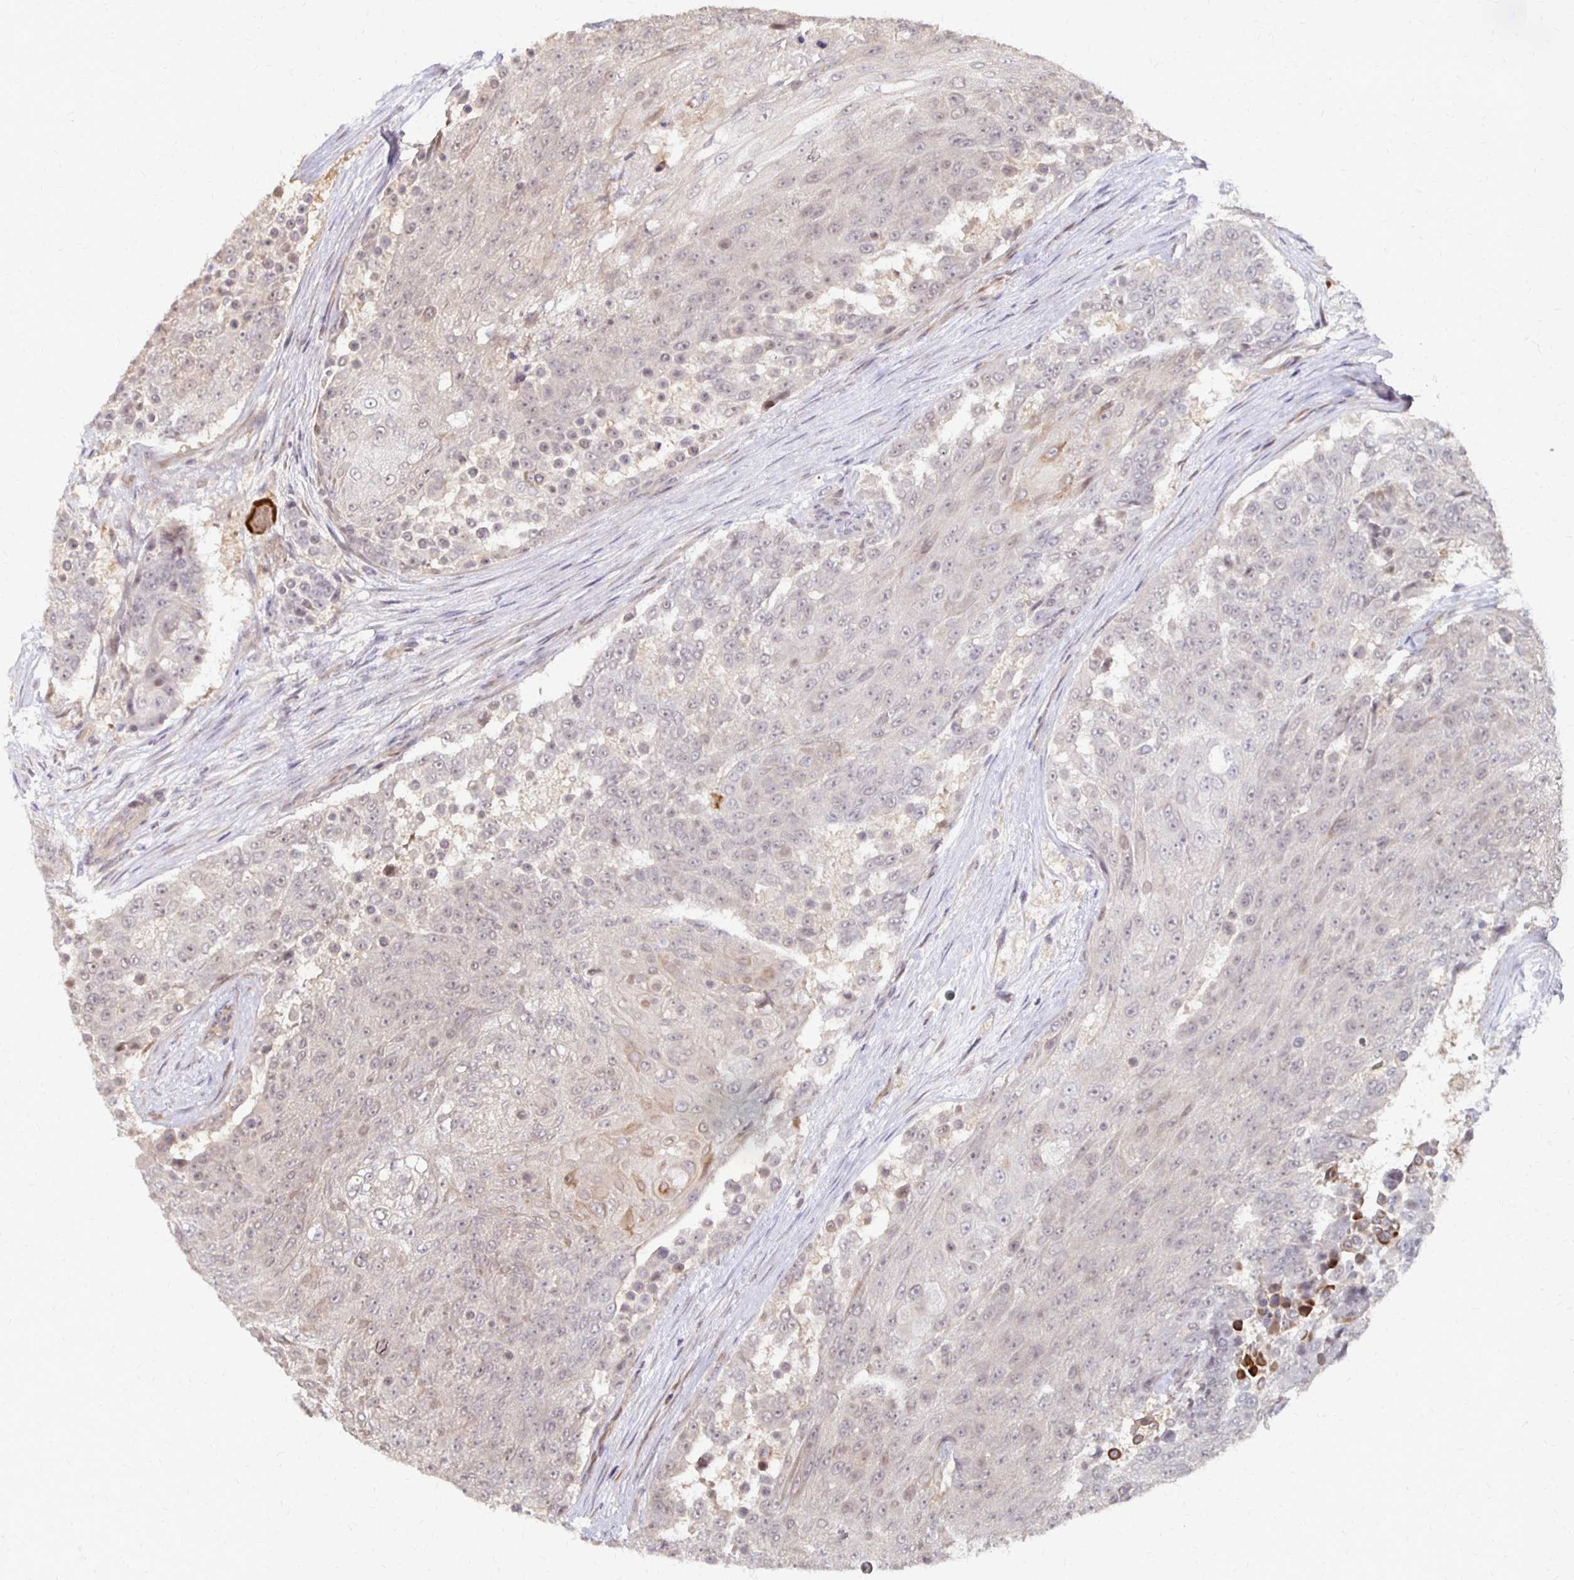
{"staining": {"intensity": "weak", "quantity": "<25%", "location": "cytoplasmic/membranous"}, "tissue": "urothelial cancer", "cell_type": "Tumor cells", "image_type": "cancer", "snomed": [{"axis": "morphology", "description": "Urothelial carcinoma, High grade"}, {"axis": "topography", "description": "Urinary bladder"}], "caption": "The immunohistochemistry (IHC) histopathology image has no significant positivity in tumor cells of urothelial carcinoma (high-grade) tissue.", "gene": "PRKCB", "patient": {"sex": "female", "age": 63}}